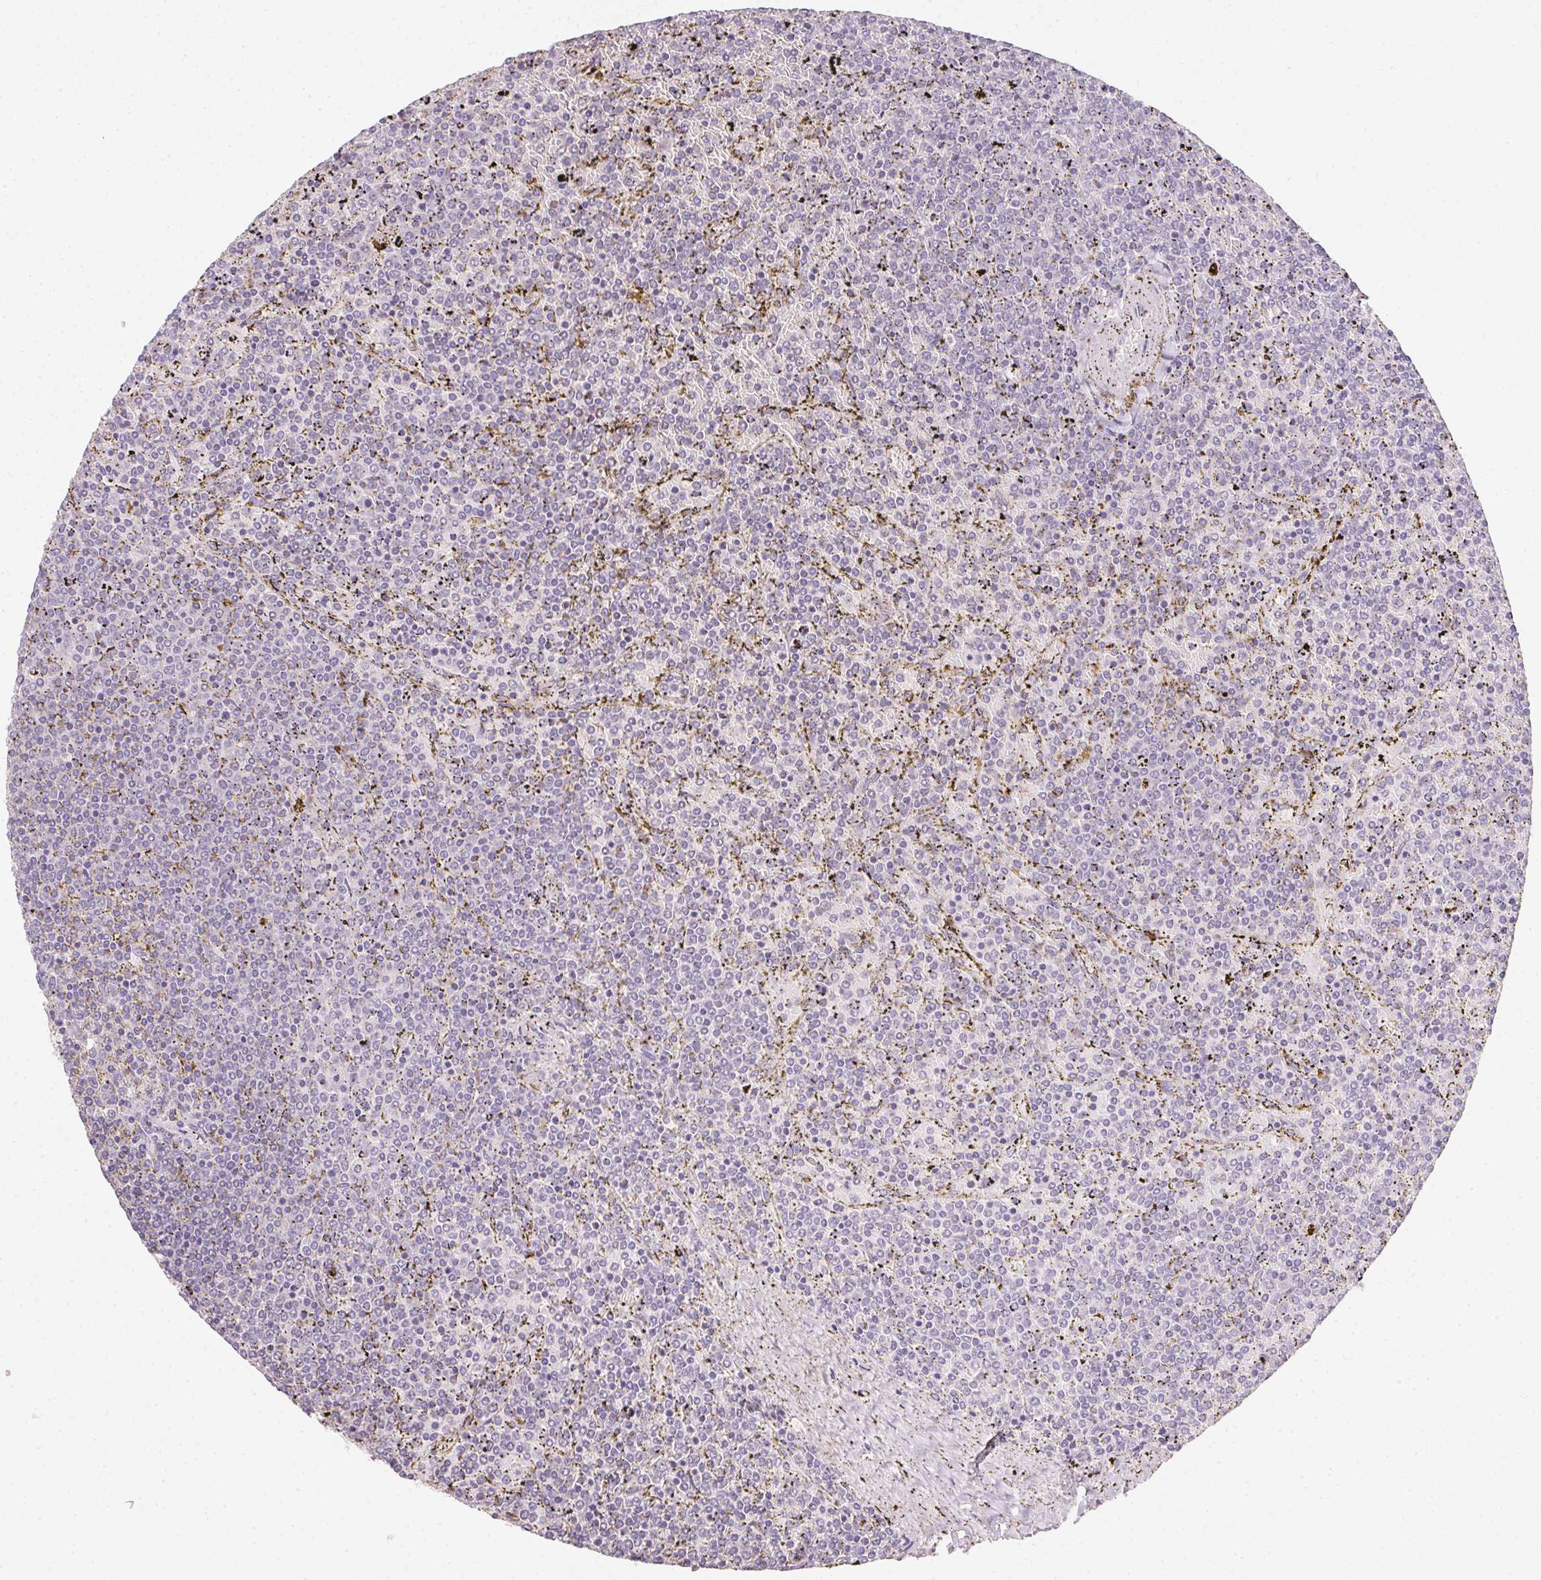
{"staining": {"intensity": "negative", "quantity": "none", "location": "none"}, "tissue": "lymphoma", "cell_type": "Tumor cells", "image_type": "cancer", "snomed": [{"axis": "morphology", "description": "Malignant lymphoma, non-Hodgkin's type, Low grade"}, {"axis": "topography", "description": "Spleen"}], "caption": "IHC histopathology image of malignant lymphoma, non-Hodgkin's type (low-grade) stained for a protein (brown), which reveals no expression in tumor cells.", "gene": "ZBBX", "patient": {"sex": "female", "age": 77}}